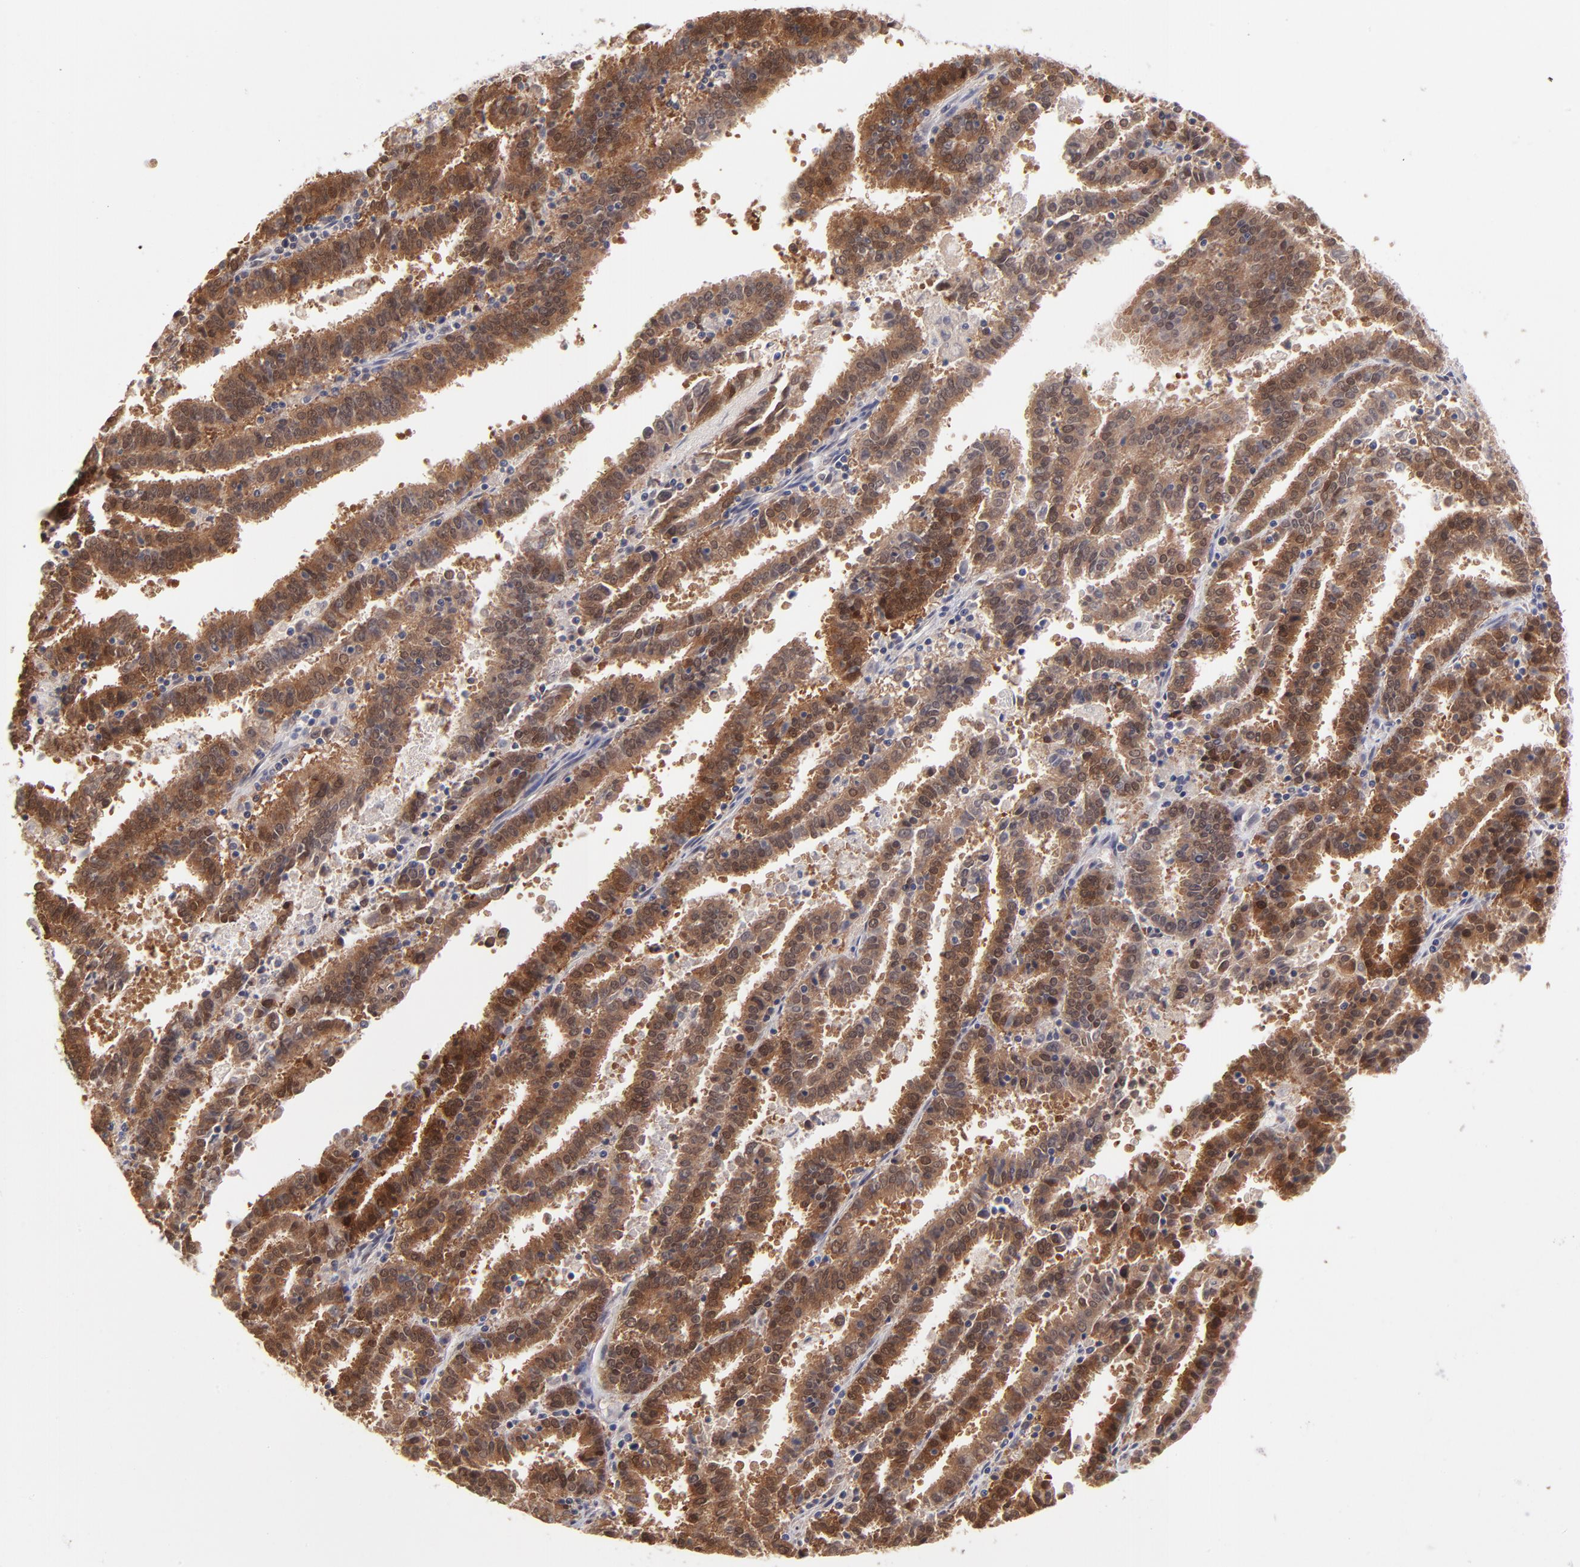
{"staining": {"intensity": "strong", "quantity": ">75%", "location": "cytoplasmic/membranous"}, "tissue": "endometrial cancer", "cell_type": "Tumor cells", "image_type": "cancer", "snomed": [{"axis": "morphology", "description": "Adenocarcinoma, NOS"}, {"axis": "topography", "description": "Uterus"}], "caption": "A brown stain highlights strong cytoplasmic/membranous positivity of a protein in endometrial cancer (adenocarcinoma) tumor cells. (IHC, brightfield microscopy, high magnification).", "gene": "UBE2E3", "patient": {"sex": "female", "age": 83}}